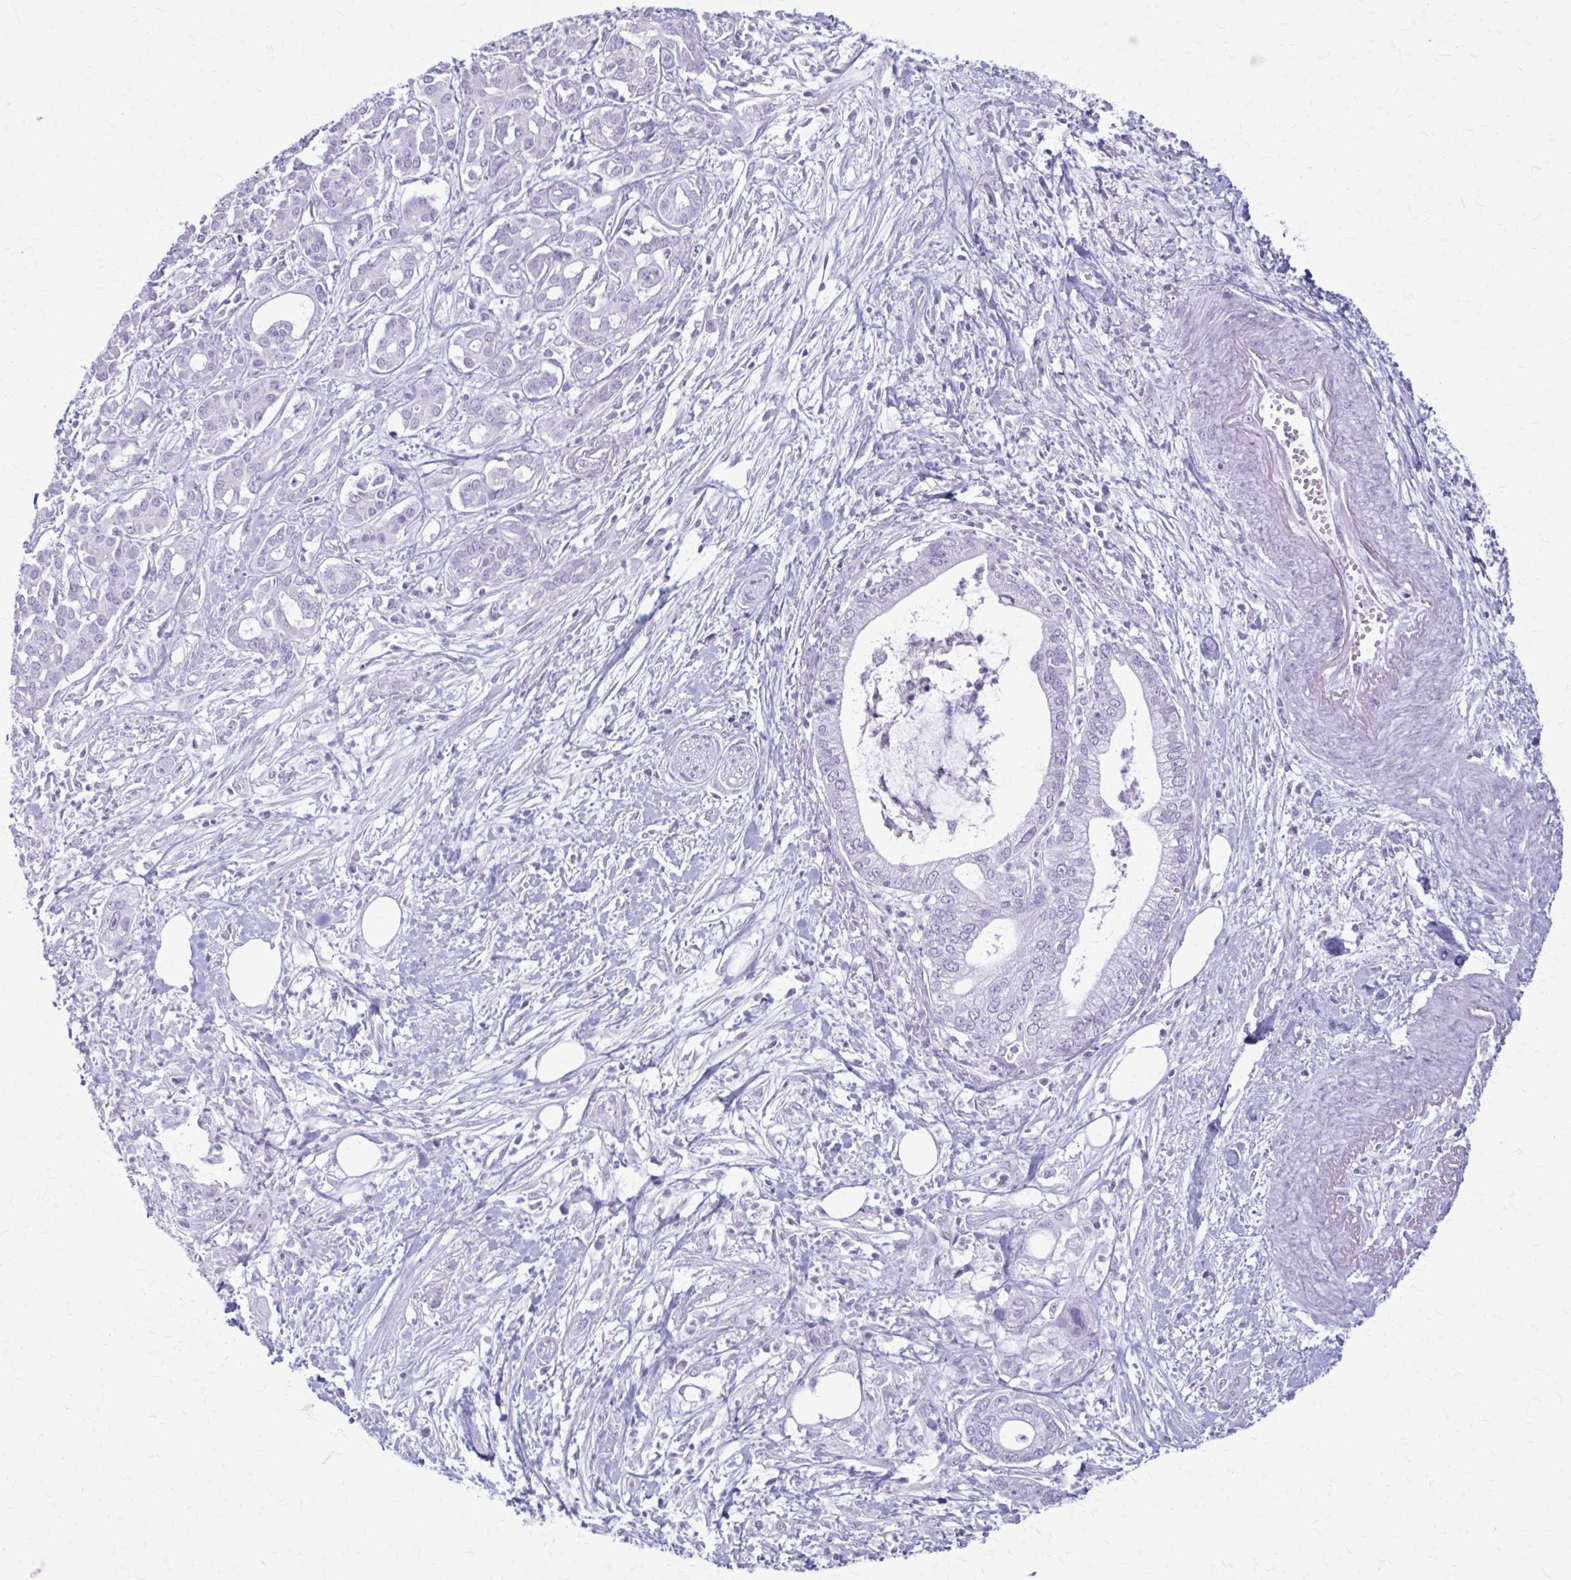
{"staining": {"intensity": "negative", "quantity": "none", "location": "none"}, "tissue": "pancreatic cancer", "cell_type": "Tumor cells", "image_type": "cancer", "snomed": [{"axis": "morphology", "description": "Adenocarcinoma, NOS"}, {"axis": "topography", "description": "Pancreas"}], "caption": "DAB (3,3'-diaminobenzidine) immunohistochemical staining of pancreatic cancer (adenocarcinoma) displays no significant positivity in tumor cells.", "gene": "KRT5", "patient": {"sex": "male", "age": 69}}